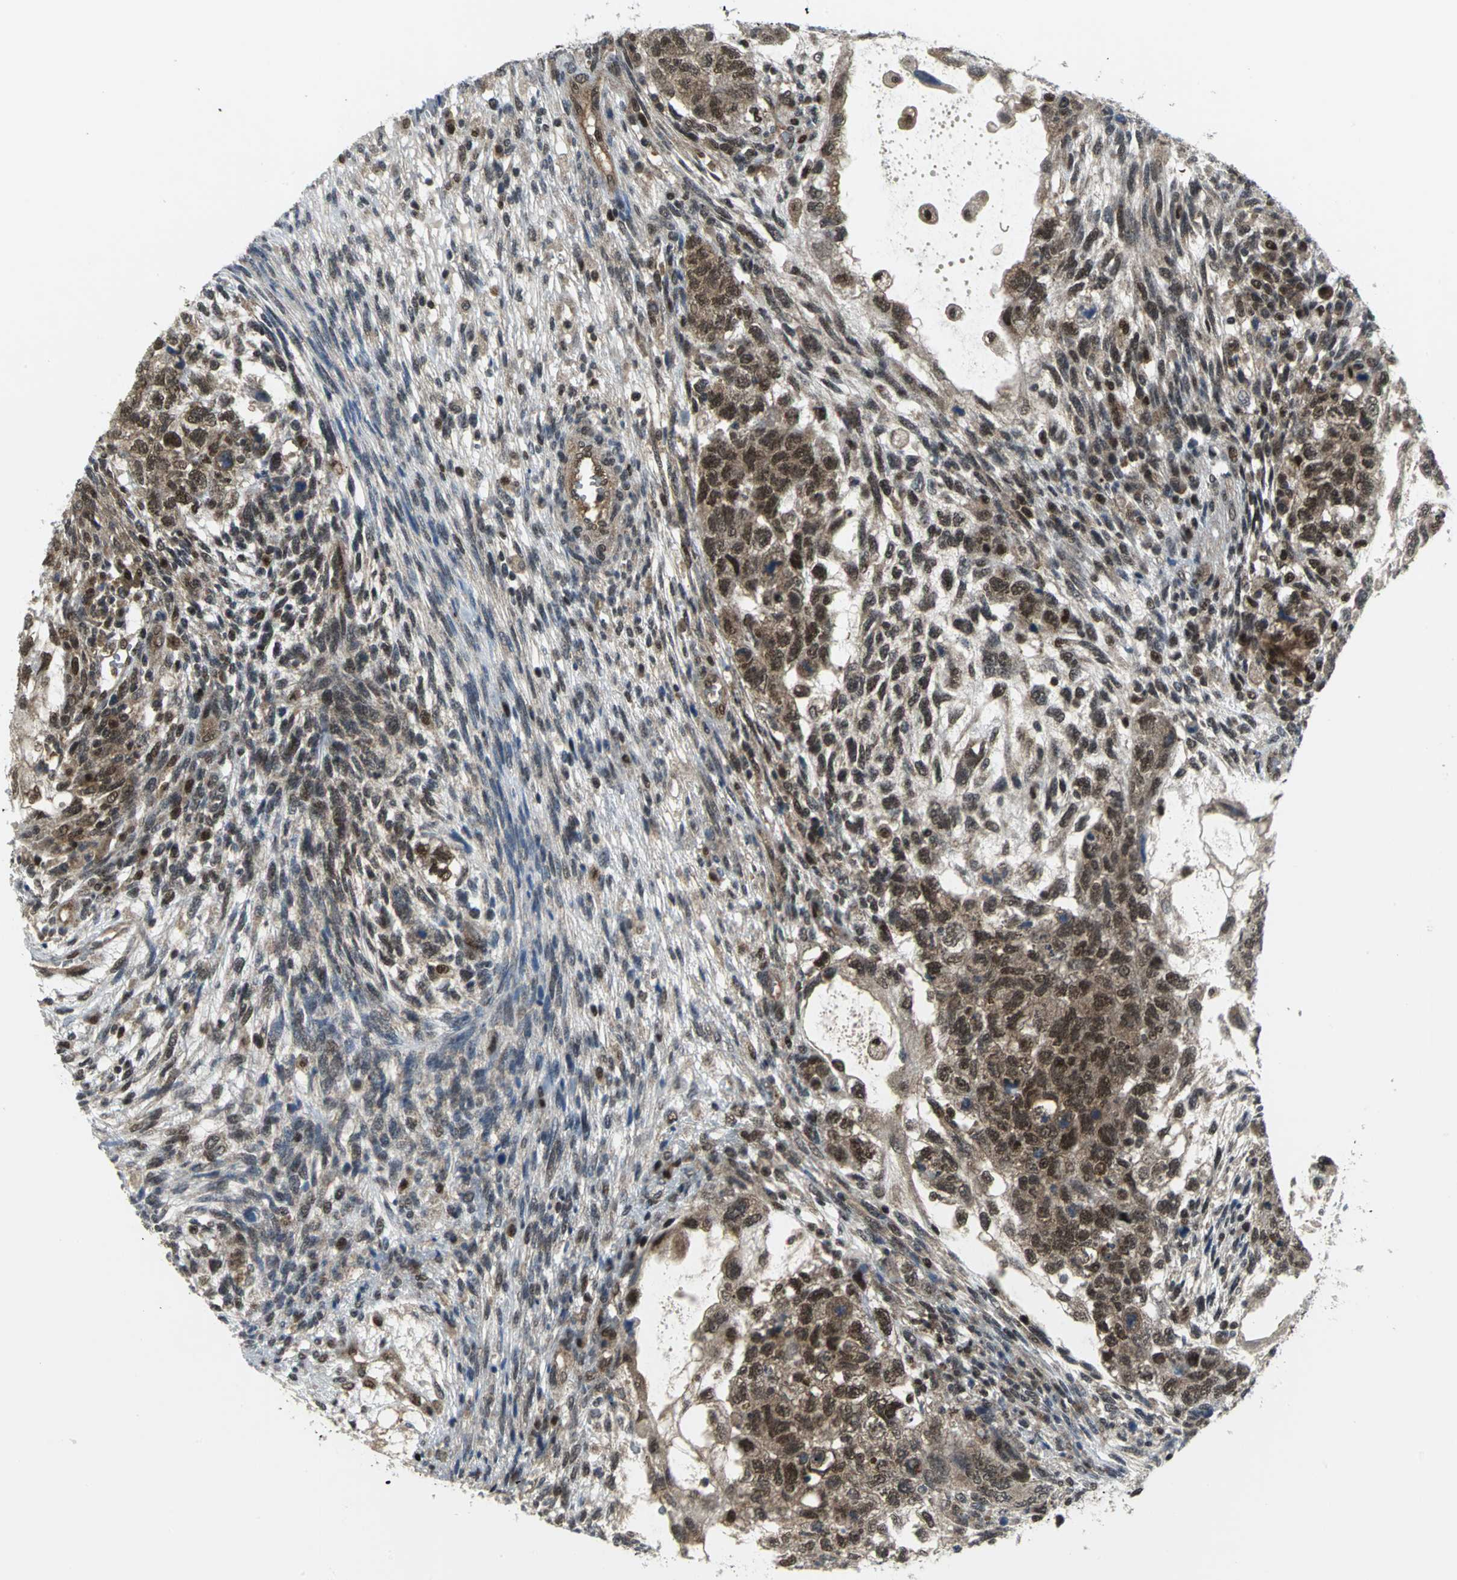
{"staining": {"intensity": "strong", "quantity": ">75%", "location": "nuclear"}, "tissue": "testis cancer", "cell_type": "Tumor cells", "image_type": "cancer", "snomed": [{"axis": "morphology", "description": "Normal tissue, NOS"}, {"axis": "morphology", "description": "Carcinoma, Embryonal, NOS"}, {"axis": "topography", "description": "Testis"}], "caption": "Testis cancer stained for a protein exhibits strong nuclear positivity in tumor cells. (Brightfield microscopy of DAB IHC at high magnification).", "gene": "PSMA4", "patient": {"sex": "male", "age": 36}}